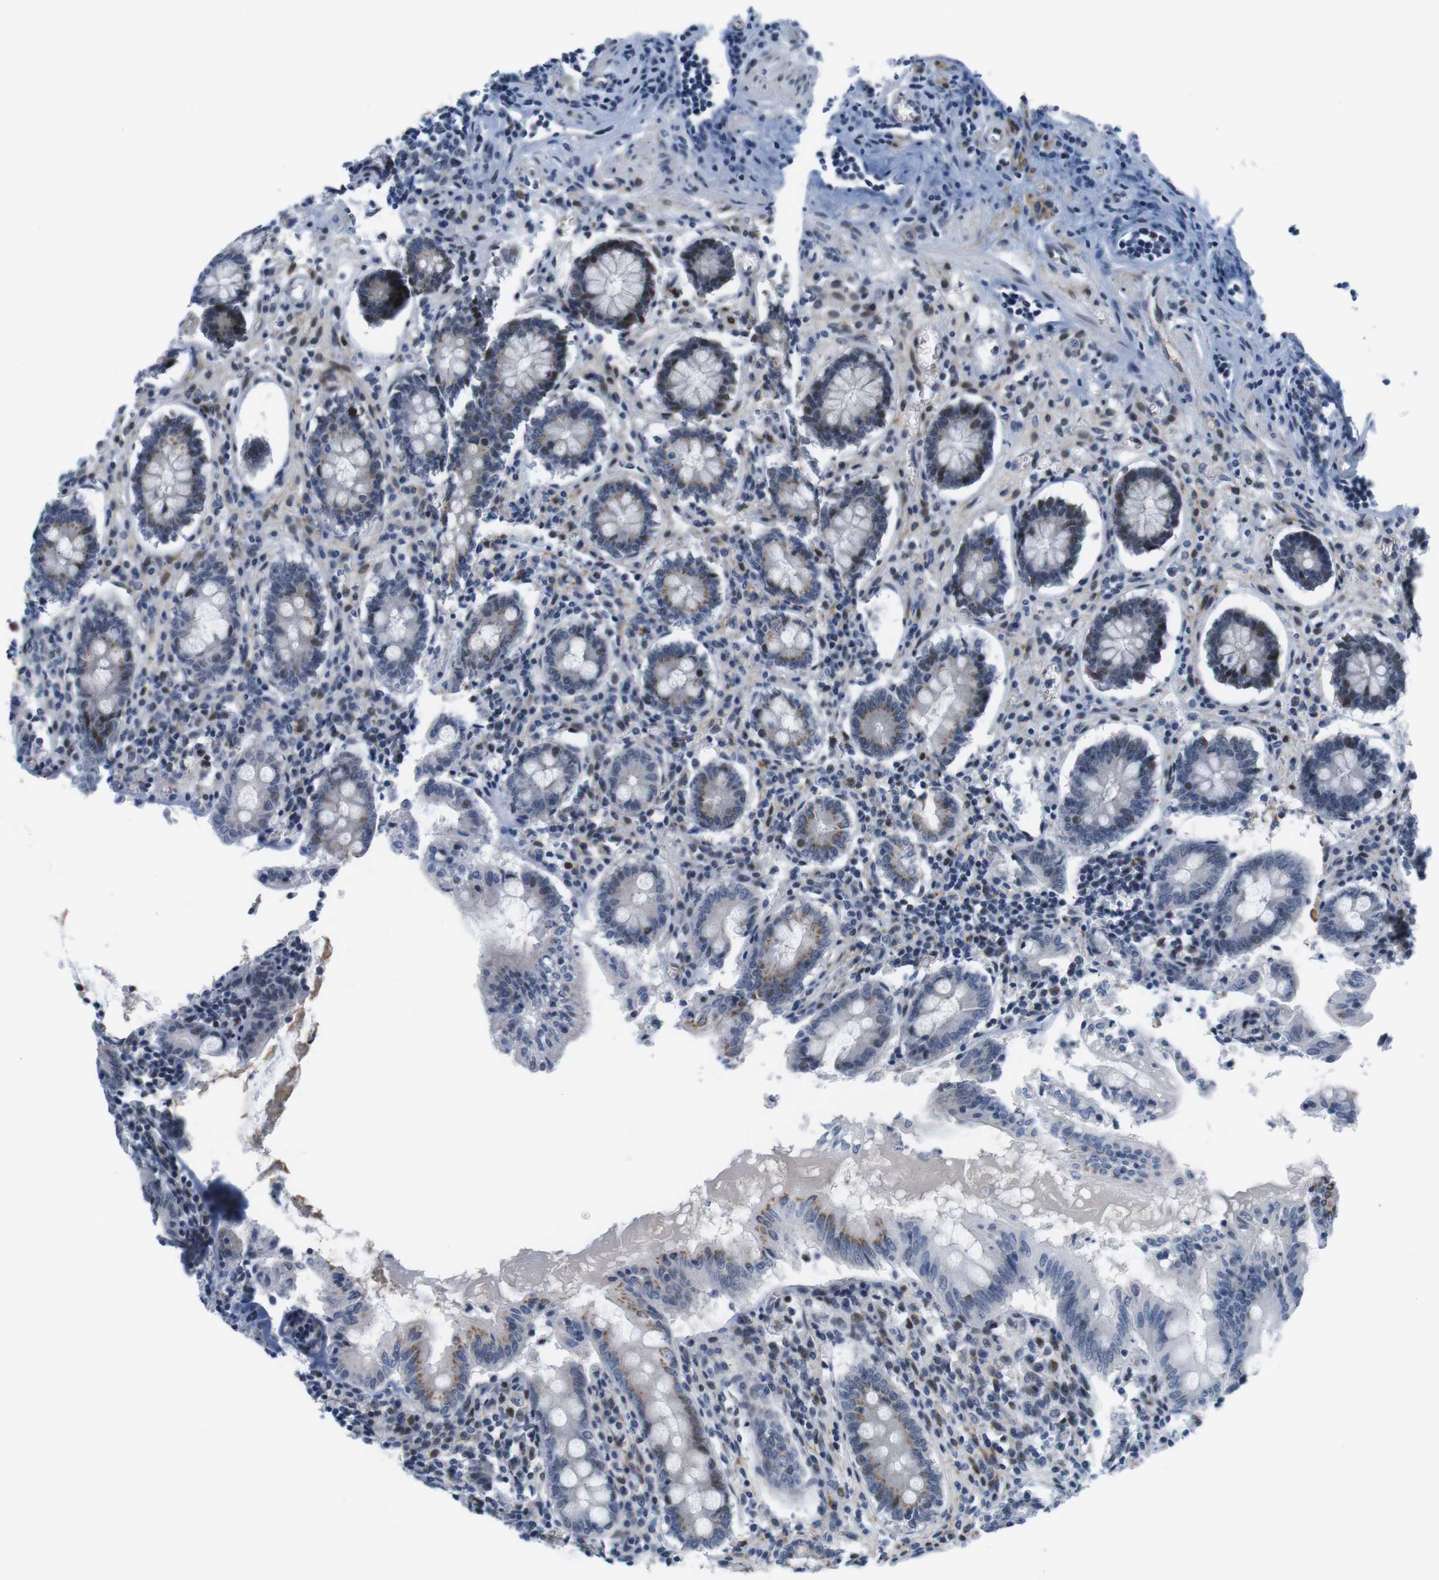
{"staining": {"intensity": "moderate", "quantity": "25%-75%", "location": "cytoplasmic/membranous,nuclear"}, "tissue": "appendix", "cell_type": "Glandular cells", "image_type": "normal", "snomed": [{"axis": "morphology", "description": "Normal tissue, NOS"}, {"axis": "topography", "description": "Appendix"}], "caption": "Glandular cells demonstrate medium levels of moderate cytoplasmic/membranous,nuclear positivity in approximately 25%-75% of cells in normal appendix.", "gene": "MLH1", "patient": {"sex": "female", "age": 50}}